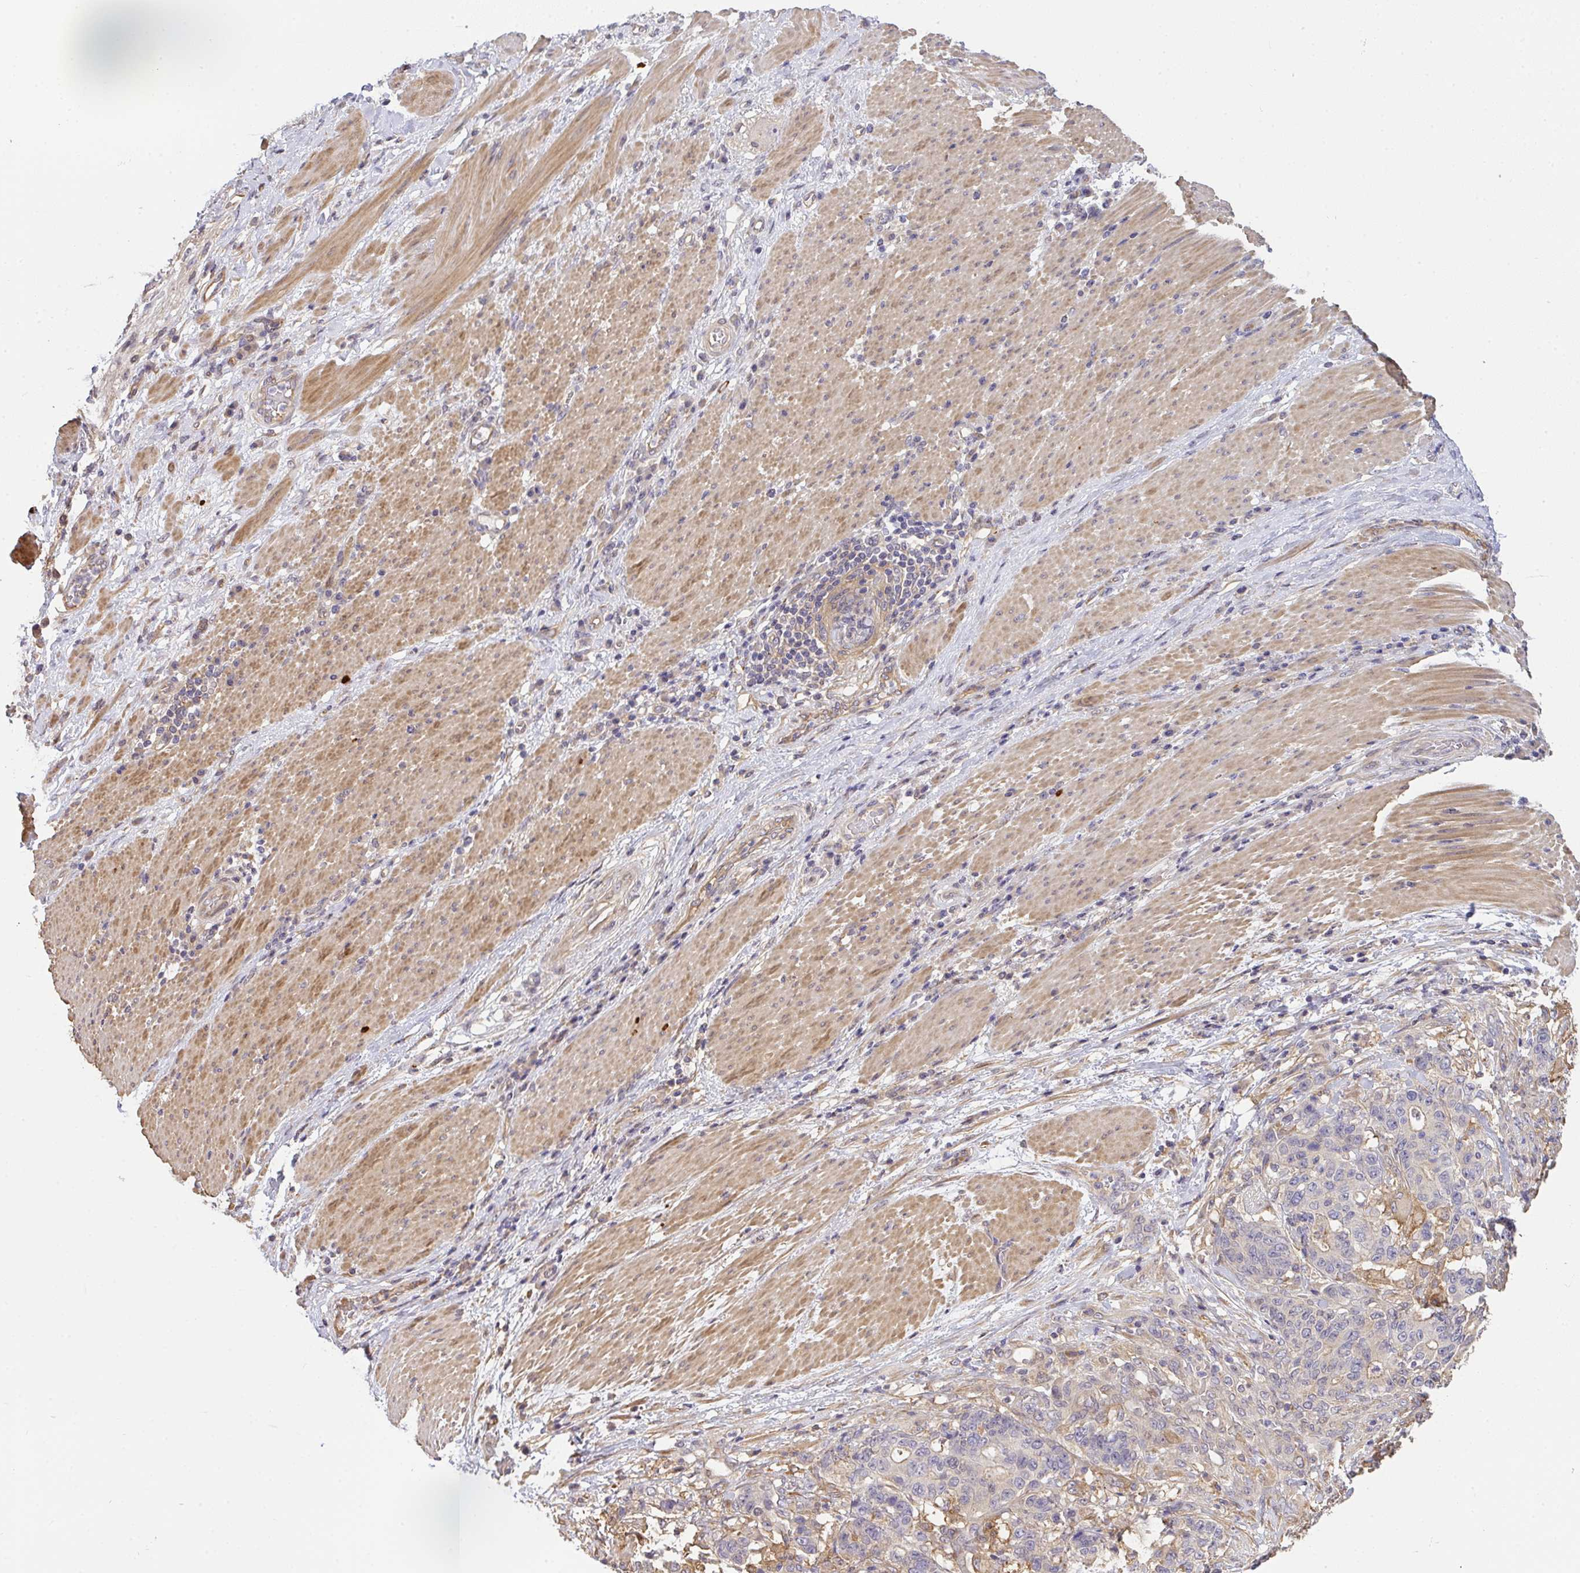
{"staining": {"intensity": "weak", "quantity": "<25%", "location": "cytoplasmic/membranous"}, "tissue": "stomach cancer", "cell_type": "Tumor cells", "image_type": "cancer", "snomed": [{"axis": "morphology", "description": "Normal tissue, NOS"}, {"axis": "morphology", "description": "Adenocarcinoma, NOS"}, {"axis": "topography", "description": "Stomach"}], "caption": "Immunohistochemical staining of human stomach cancer exhibits no significant expression in tumor cells.", "gene": "EEF1AKMT1", "patient": {"sex": "female", "age": 64}}